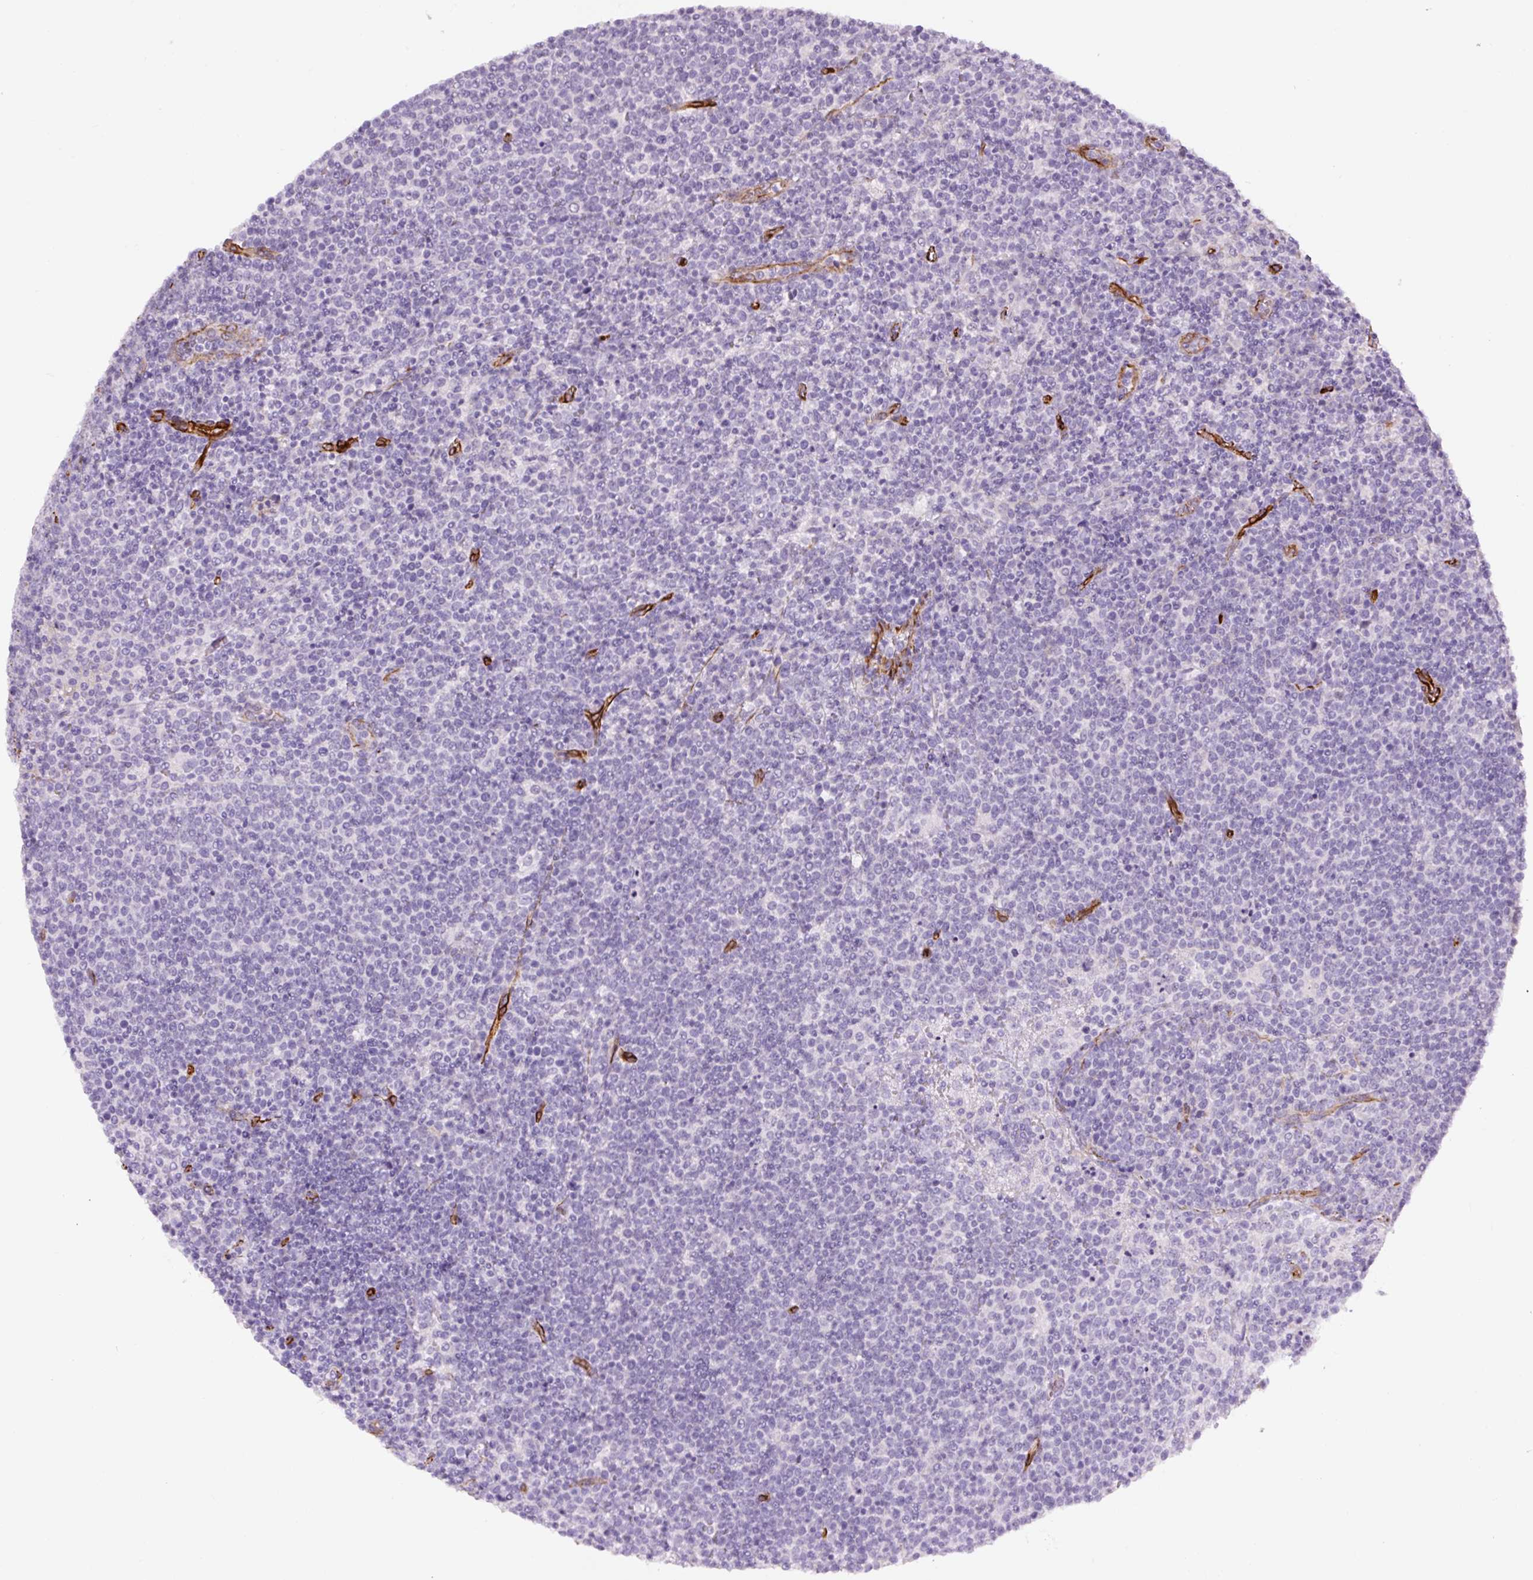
{"staining": {"intensity": "negative", "quantity": "none", "location": "none"}, "tissue": "lymphoma", "cell_type": "Tumor cells", "image_type": "cancer", "snomed": [{"axis": "morphology", "description": "Malignant lymphoma, non-Hodgkin's type, High grade"}, {"axis": "topography", "description": "Lymph node"}], "caption": "Photomicrograph shows no significant protein expression in tumor cells of high-grade malignant lymphoma, non-Hodgkin's type.", "gene": "NES", "patient": {"sex": "male", "age": 61}}